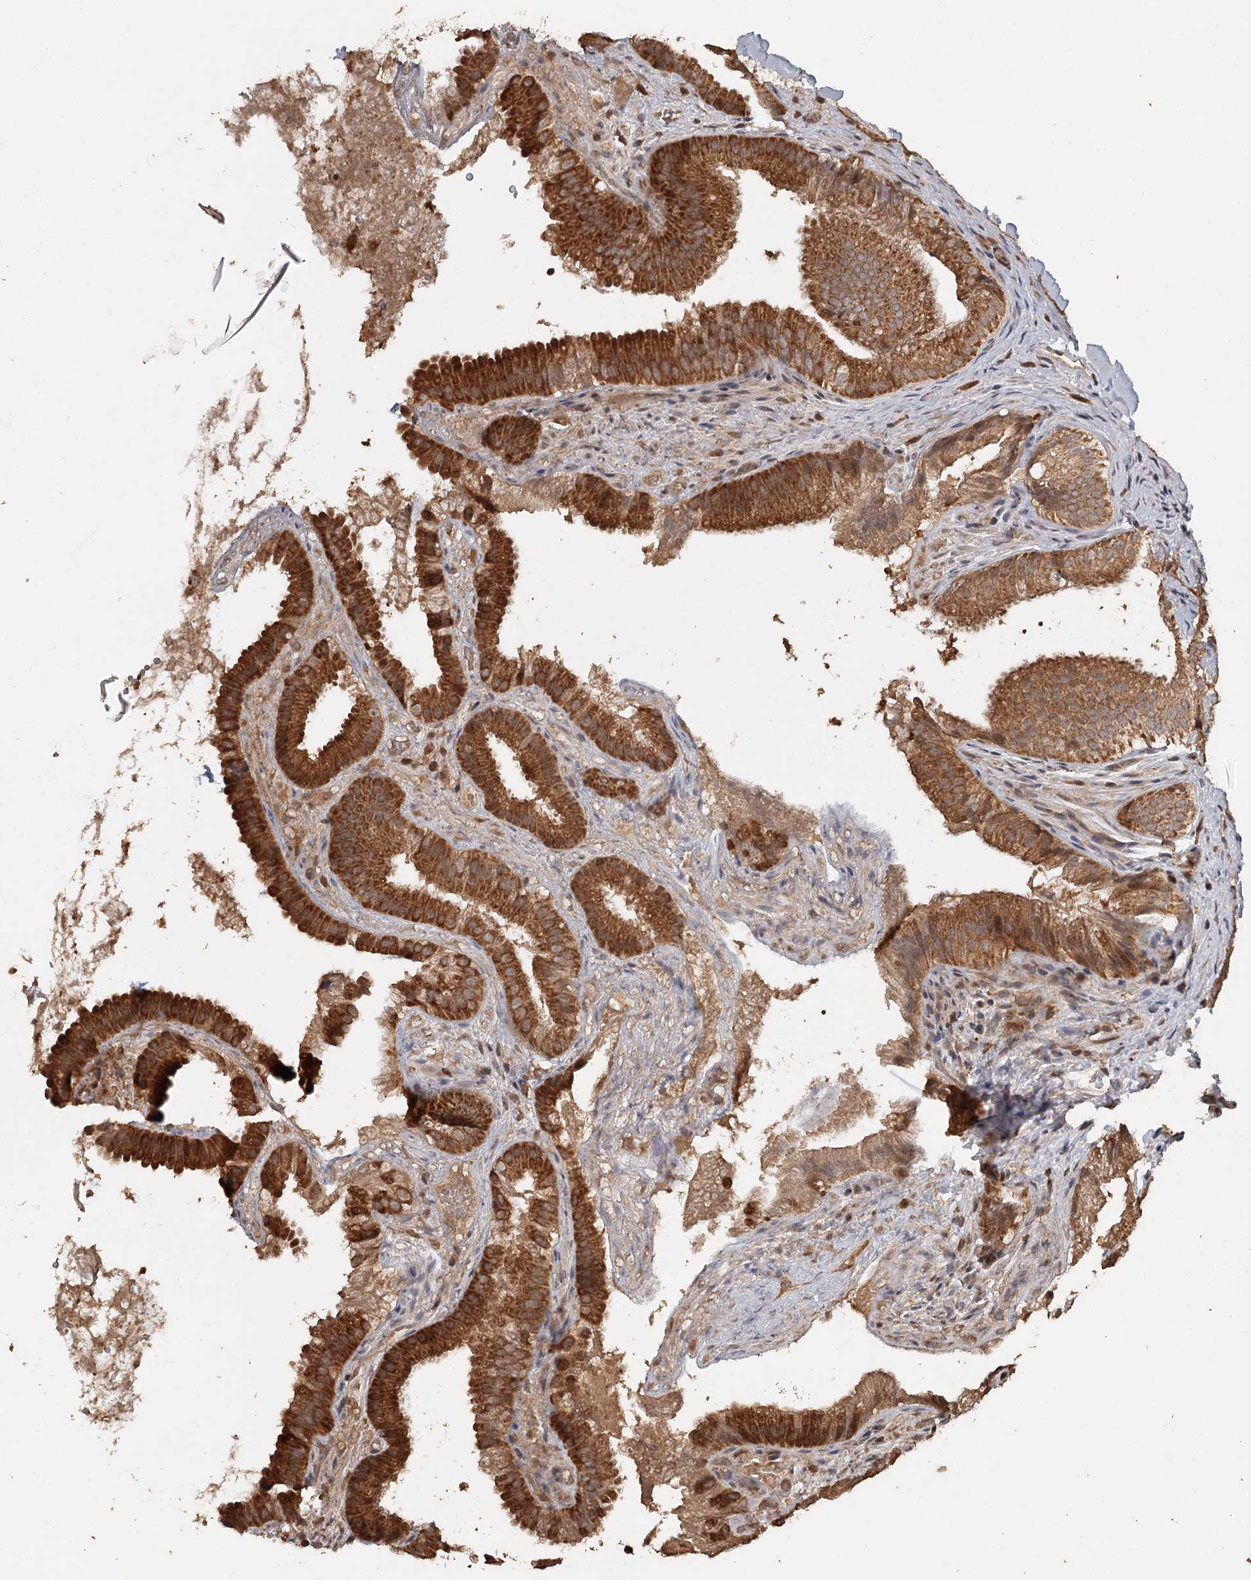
{"staining": {"intensity": "strong", "quantity": "25%-75%", "location": "cytoplasmic/membranous"}, "tissue": "gallbladder", "cell_type": "Glandular cells", "image_type": "normal", "snomed": [{"axis": "morphology", "description": "Normal tissue, NOS"}, {"axis": "topography", "description": "Gallbladder"}], "caption": "Brown immunohistochemical staining in benign gallbladder displays strong cytoplasmic/membranous expression in about 25%-75% of glandular cells.", "gene": "FAXC", "patient": {"sex": "female", "age": 30}}